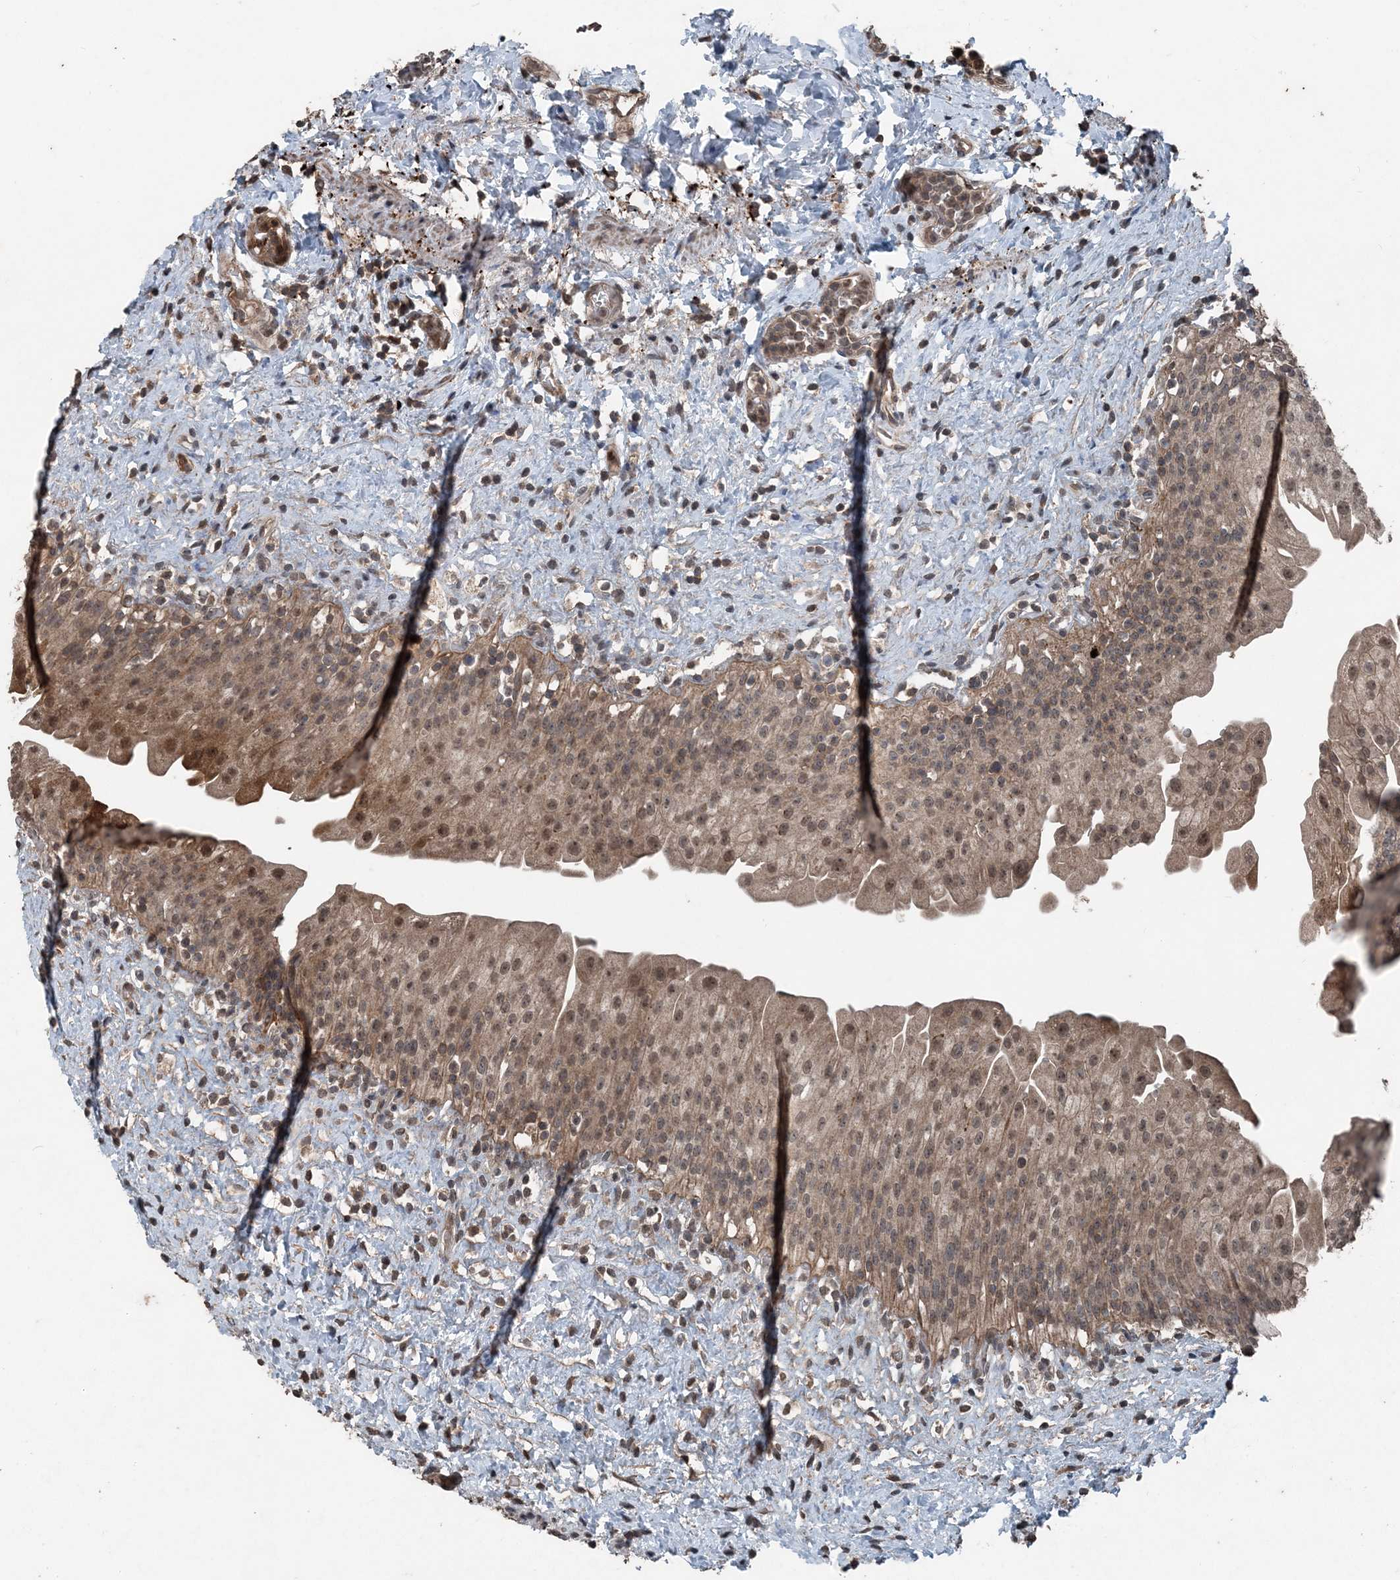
{"staining": {"intensity": "moderate", "quantity": ">75%", "location": "cytoplasmic/membranous,nuclear"}, "tissue": "urinary bladder", "cell_type": "Urothelial cells", "image_type": "normal", "snomed": [{"axis": "morphology", "description": "Normal tissue, NOS"}, {"axis": "topography", "description": "Urinary bladder"}], "caption": "Immunohistochemical staining of unremarkable human urinary bladder exhibits medium levels of moderate cytoplasmic/membranous,nuclear positivity in about >75% of urothelial cells. The protein of interest is shown in brown color, while the nuclei are stained blue.", "gene": "CFL1", "patient": {"sex": "female", "age": 27}}